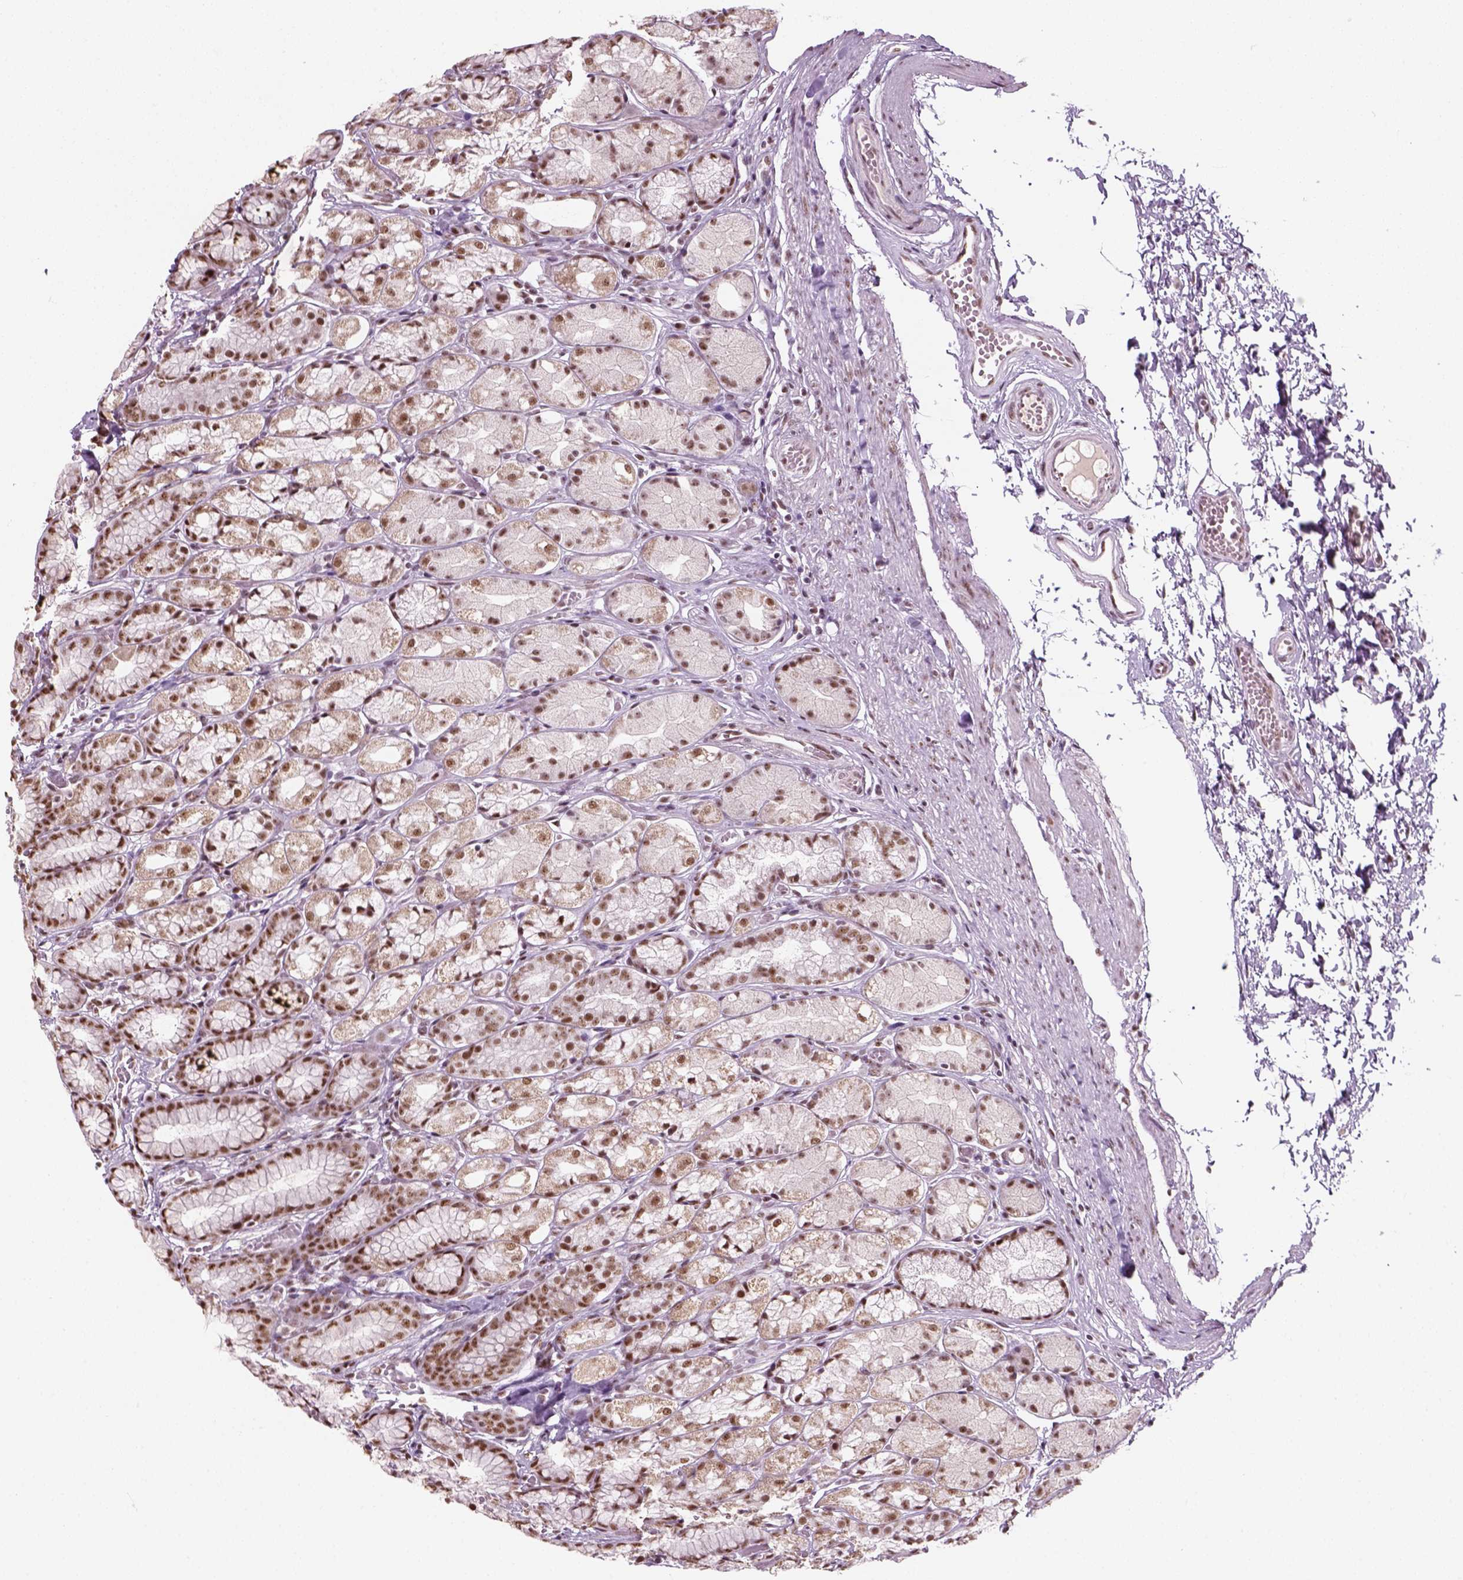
{"staining": {"intensity": "moderate", "quantity": ">75%", "location": "nuclear"}, "tissue": "stomach", "cell_type": "Glandular cells", "image_type": "normal", "snomed": [{"axis": "morphology", "description": "Normal tissue, NOS"}, {"axis": "topography", "description": "Stomach"}], "caption": "Immunohistochemical staining of normal stomach shows medium levels of moderate nuclear expression in about >75% of glandular cells.", "gene": "GTF2F1", "patient": {"sex": "male", "age": 70}}